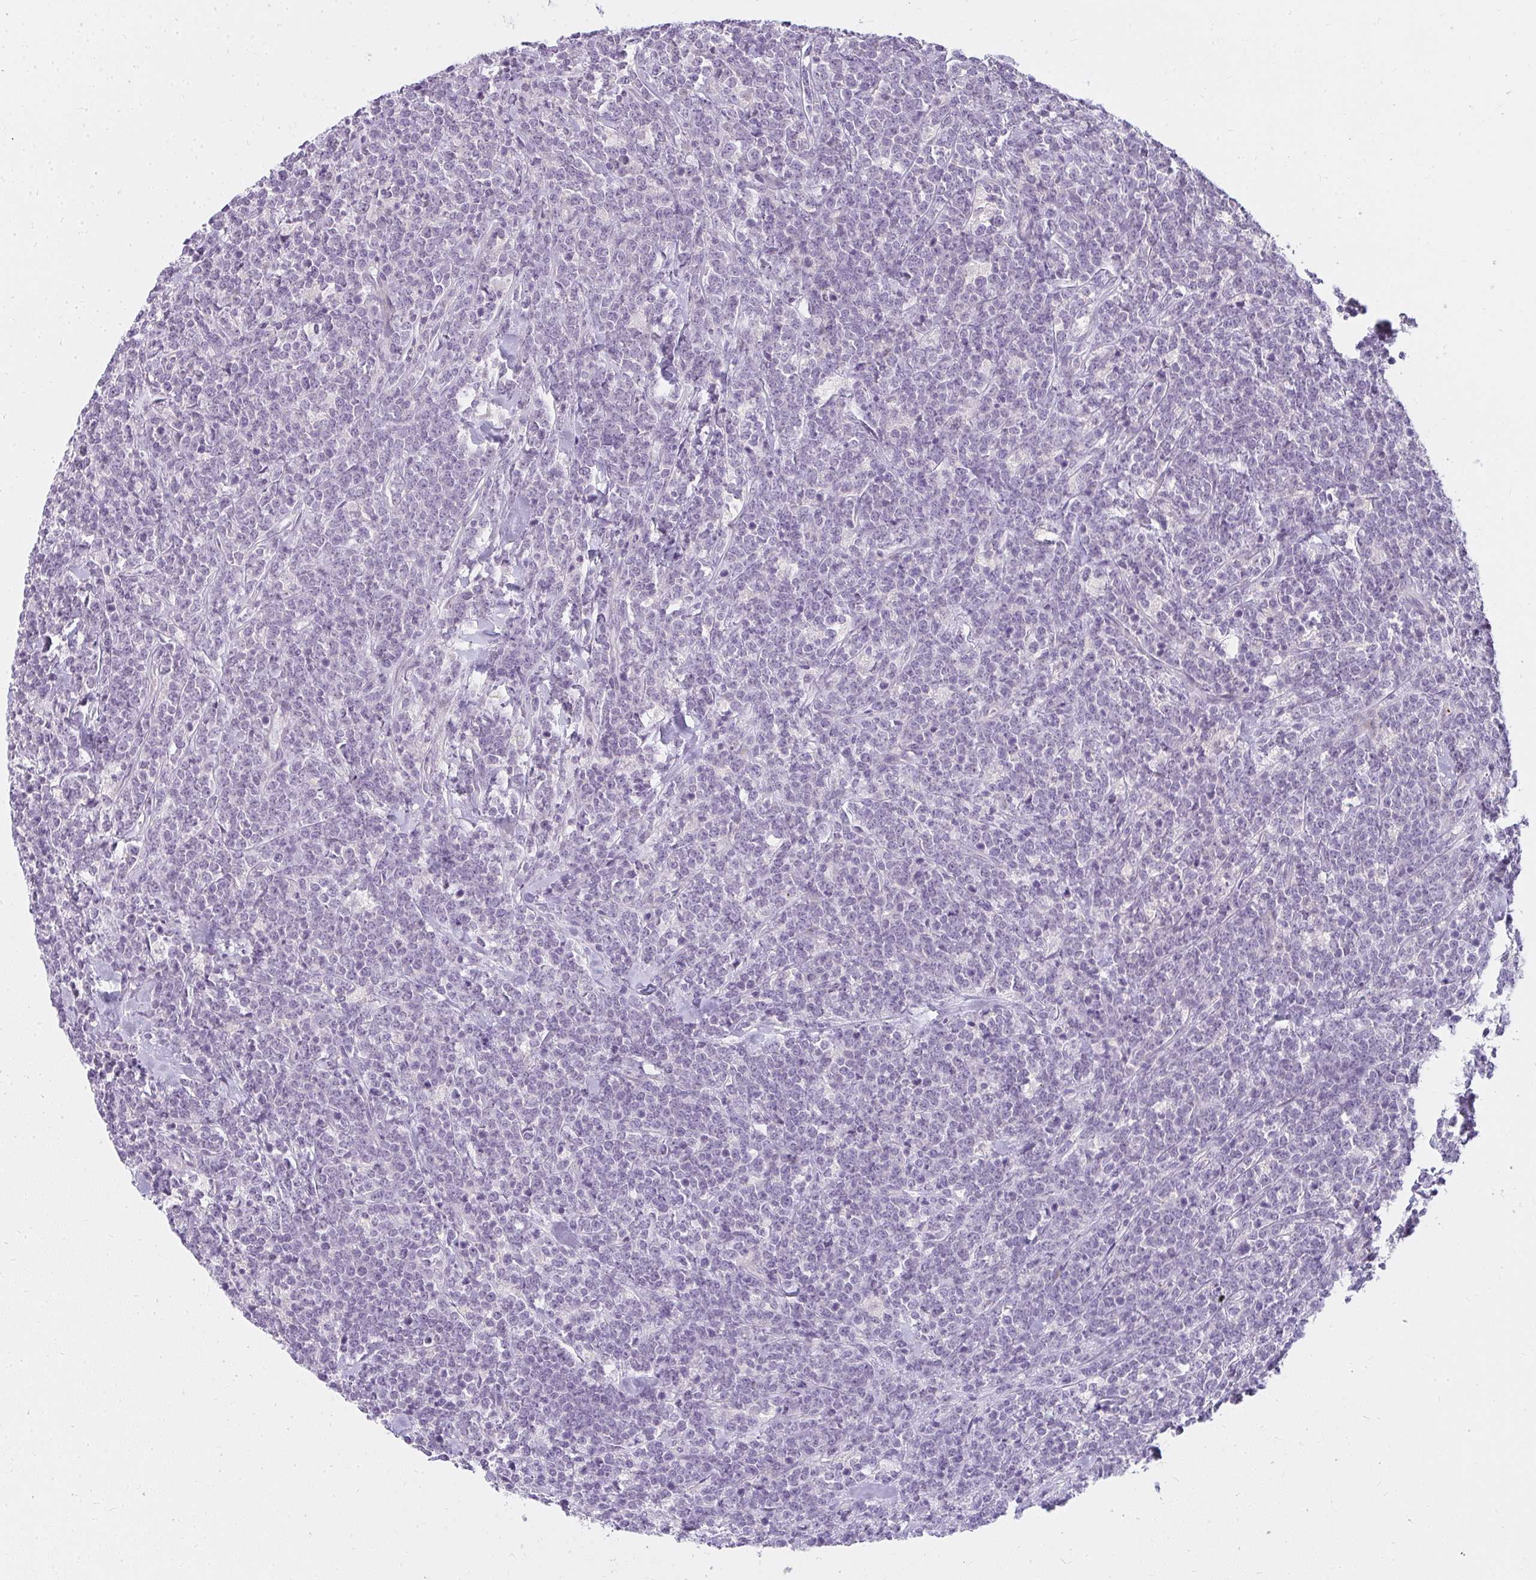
{"staining": {"intensity": "negative", "quantity": "none", "location": "none"}, "tissue": "lymphoma", "cell_type": "Tumor cells", "image_type": "cancer", "snomed": [{"axis": "morphology", "description": "Malignant lymphoma, non-Hodgkin's type, High grade"}, {"axis": "topography", "description": "Small intestine"}, {"axis": "topography", "description": "Colon"}], "caption": "There is no significant positivity in tumor cells of malignant lymphoma, non-Hodgkin's type (high-grade). (Brightfield microscopy of DAB IHC at high magnification).", "gene": "PPP1R3G", "patient": {"sex": "male", "age": 8}}